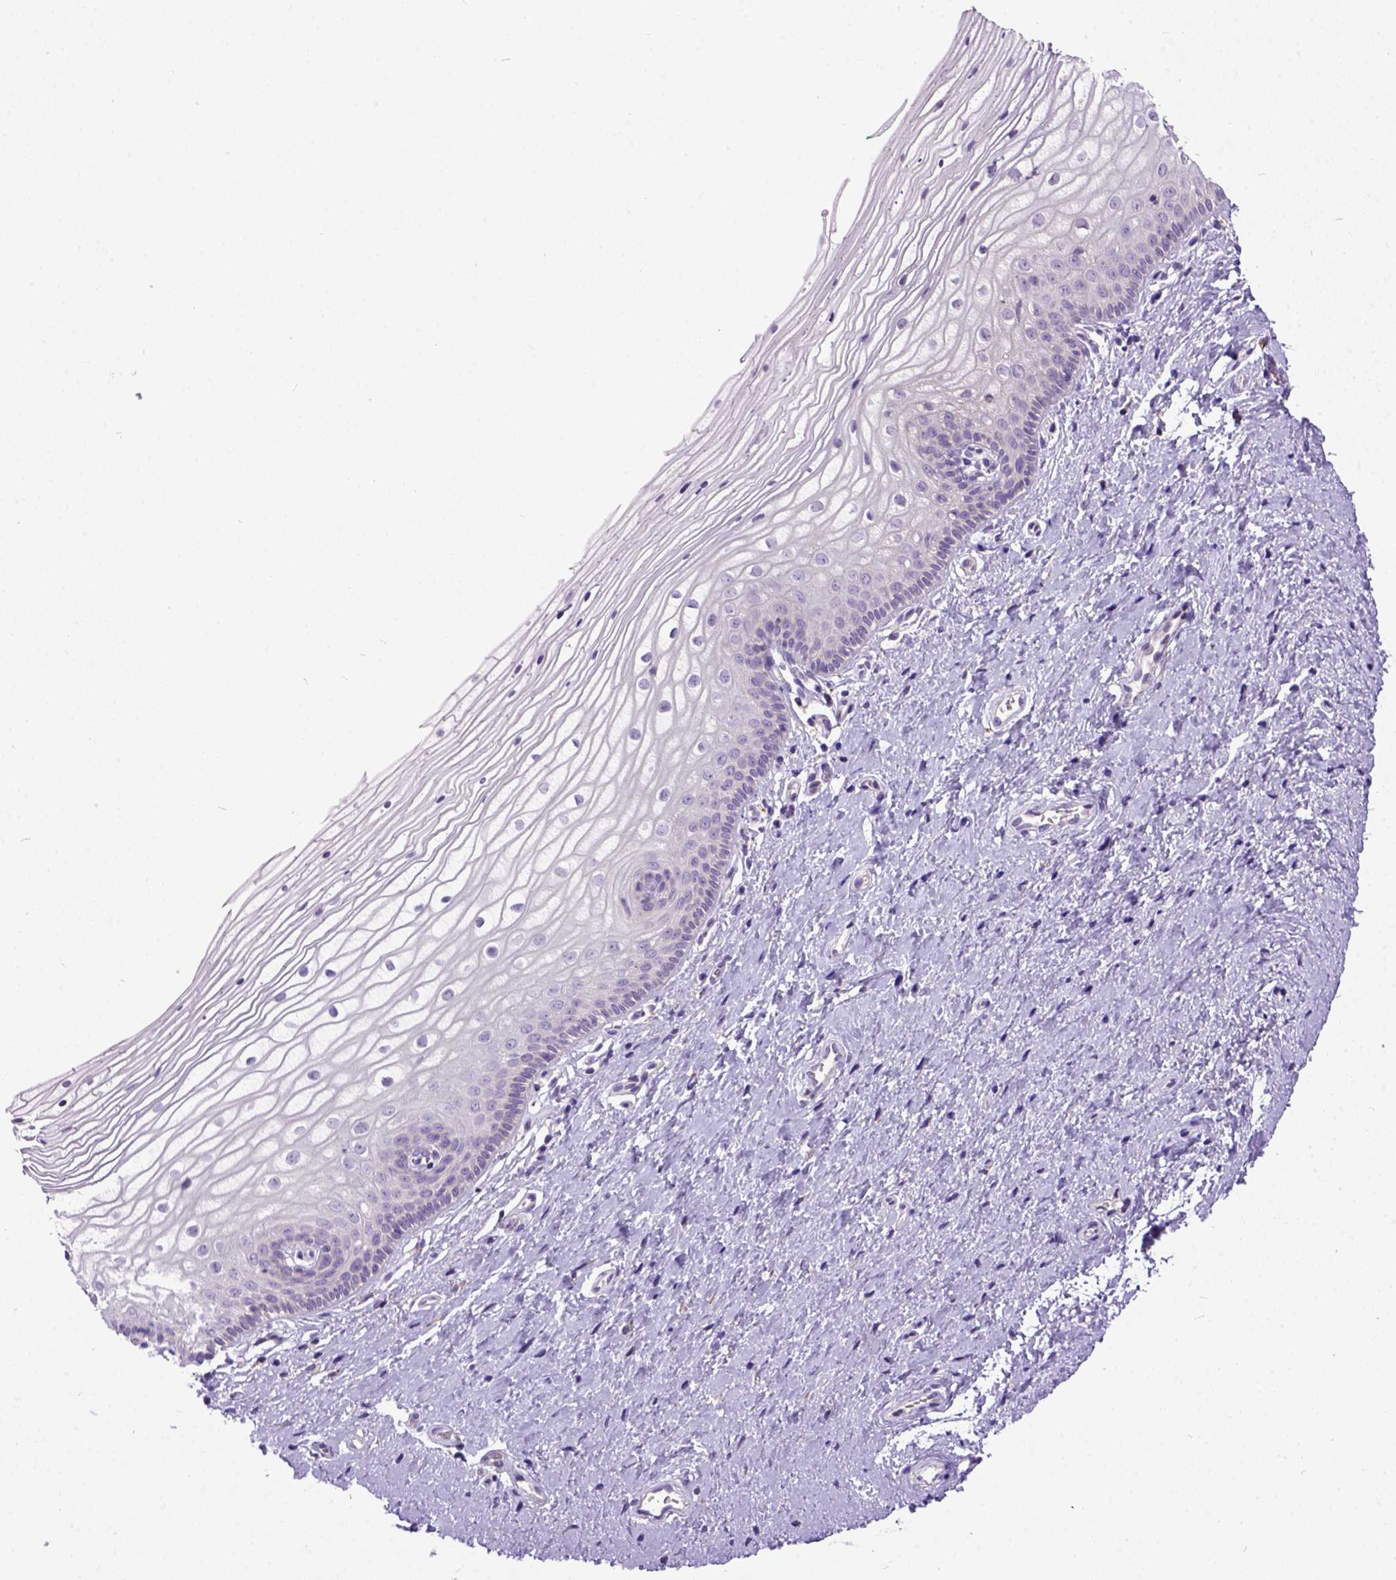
{"staining": {"intensity": "negative", "quantity": "none", "location": "none"}, "tissue": "vagina", "cell_type": "Squamous epithelial cells", "image_type": "normal", "snomed": [{"axis": "morphology", "description": "Normal tissue, NOS"}, {"axis": "topography", "description": "Vagina"}], "caption": "The histopathology image shows no significant positivity in squamous epithelial cells of vagina. (DAB (3,3'-diaminobenzidine) IHC with hematoxylin counter stain).", "gene": "NEK5", "patient": {"sex": "female", "age": 39}}